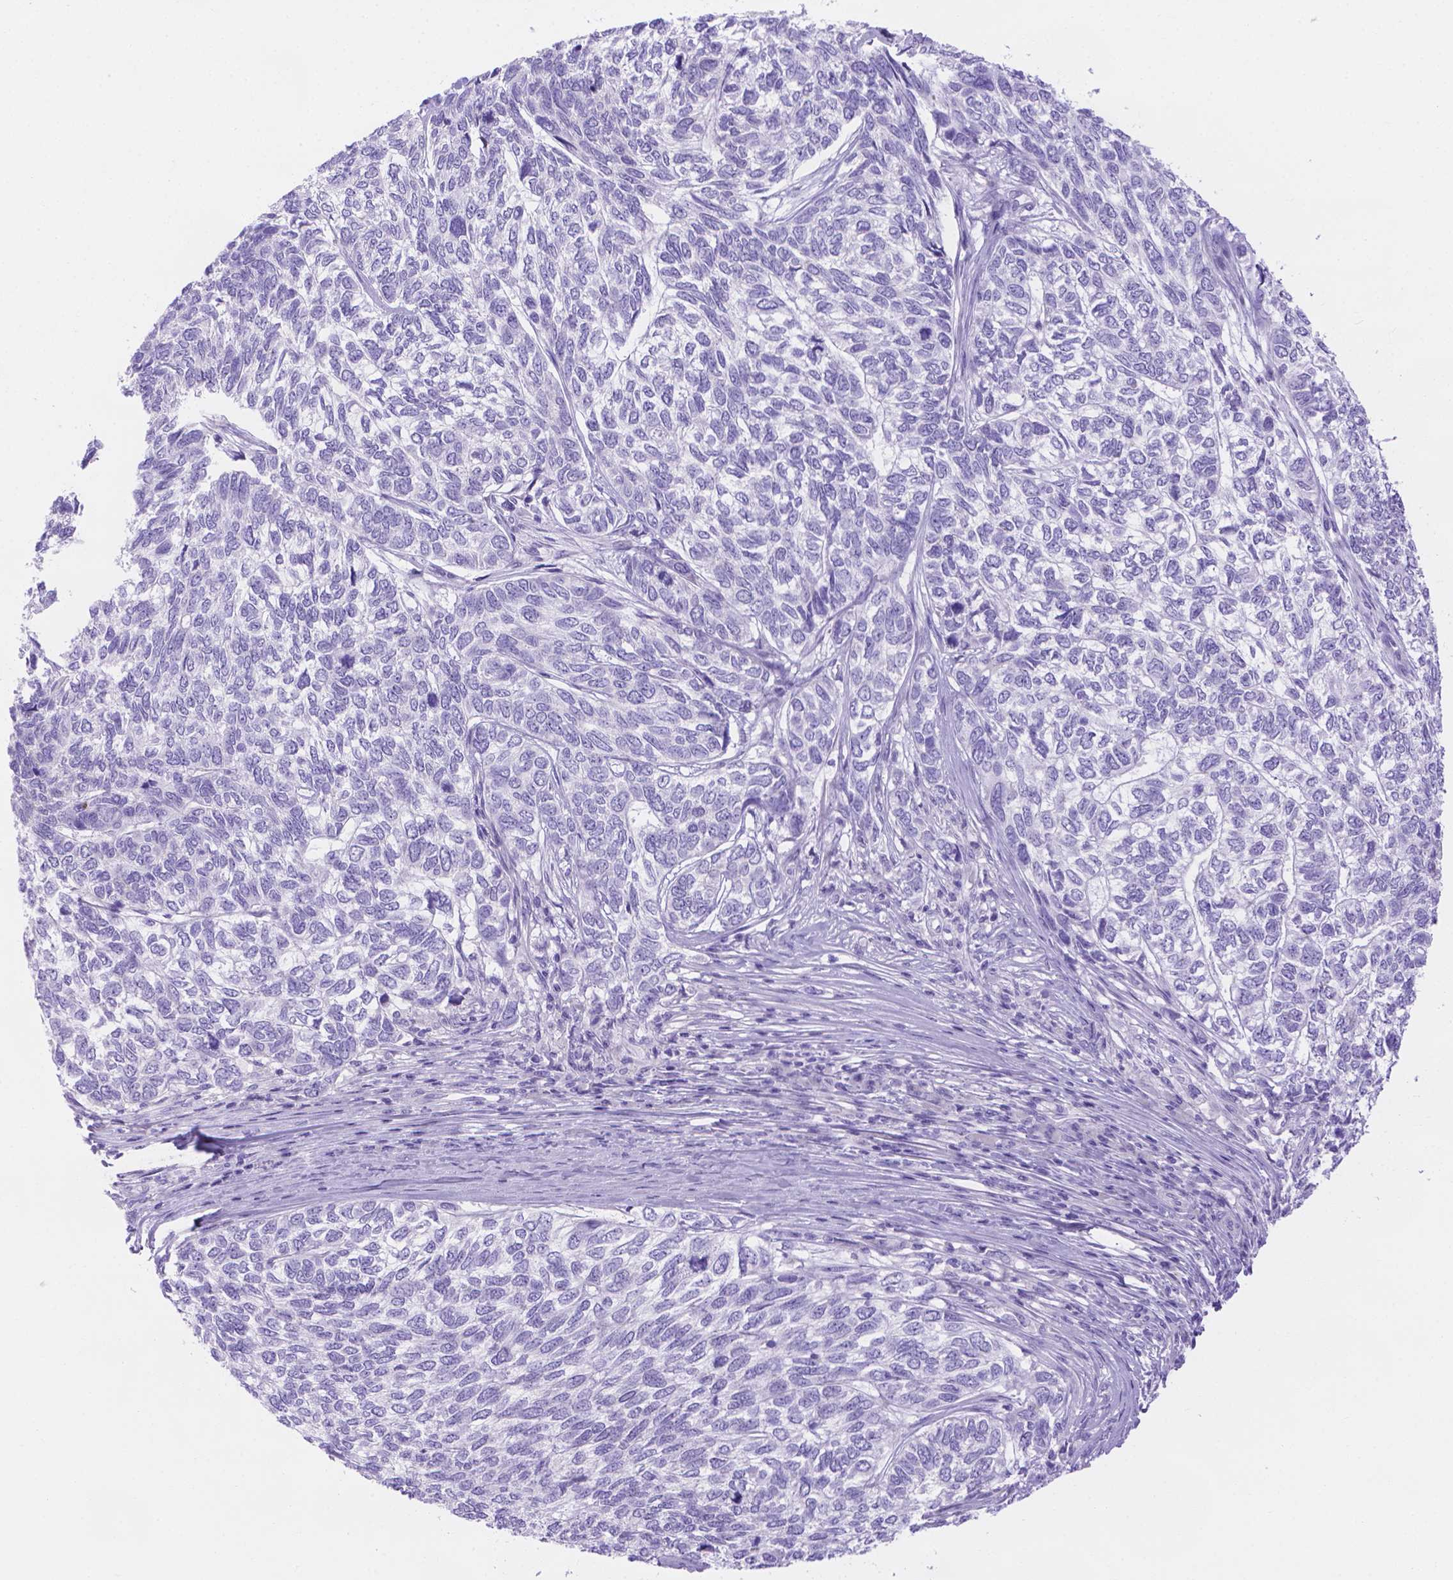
{"staining": {"intensity": "negative", "quantity": "none", "location": "none"}, "tissue": "skin cancer", "cell_type": "Tumor cells", "image_type": "cancer", "snomed": [{"axis": "morphology", "description": "Basal cell carcinoma"}, {"axis": "topography", "description": "Skin"}], "caption": "Immunohistochemistry histopathology image of human skin cancer stained for a protein (brown), which exhibits no staining in tumor cells.", "gene": "MLN", "patient": {"sex": "female", "age": 65}}